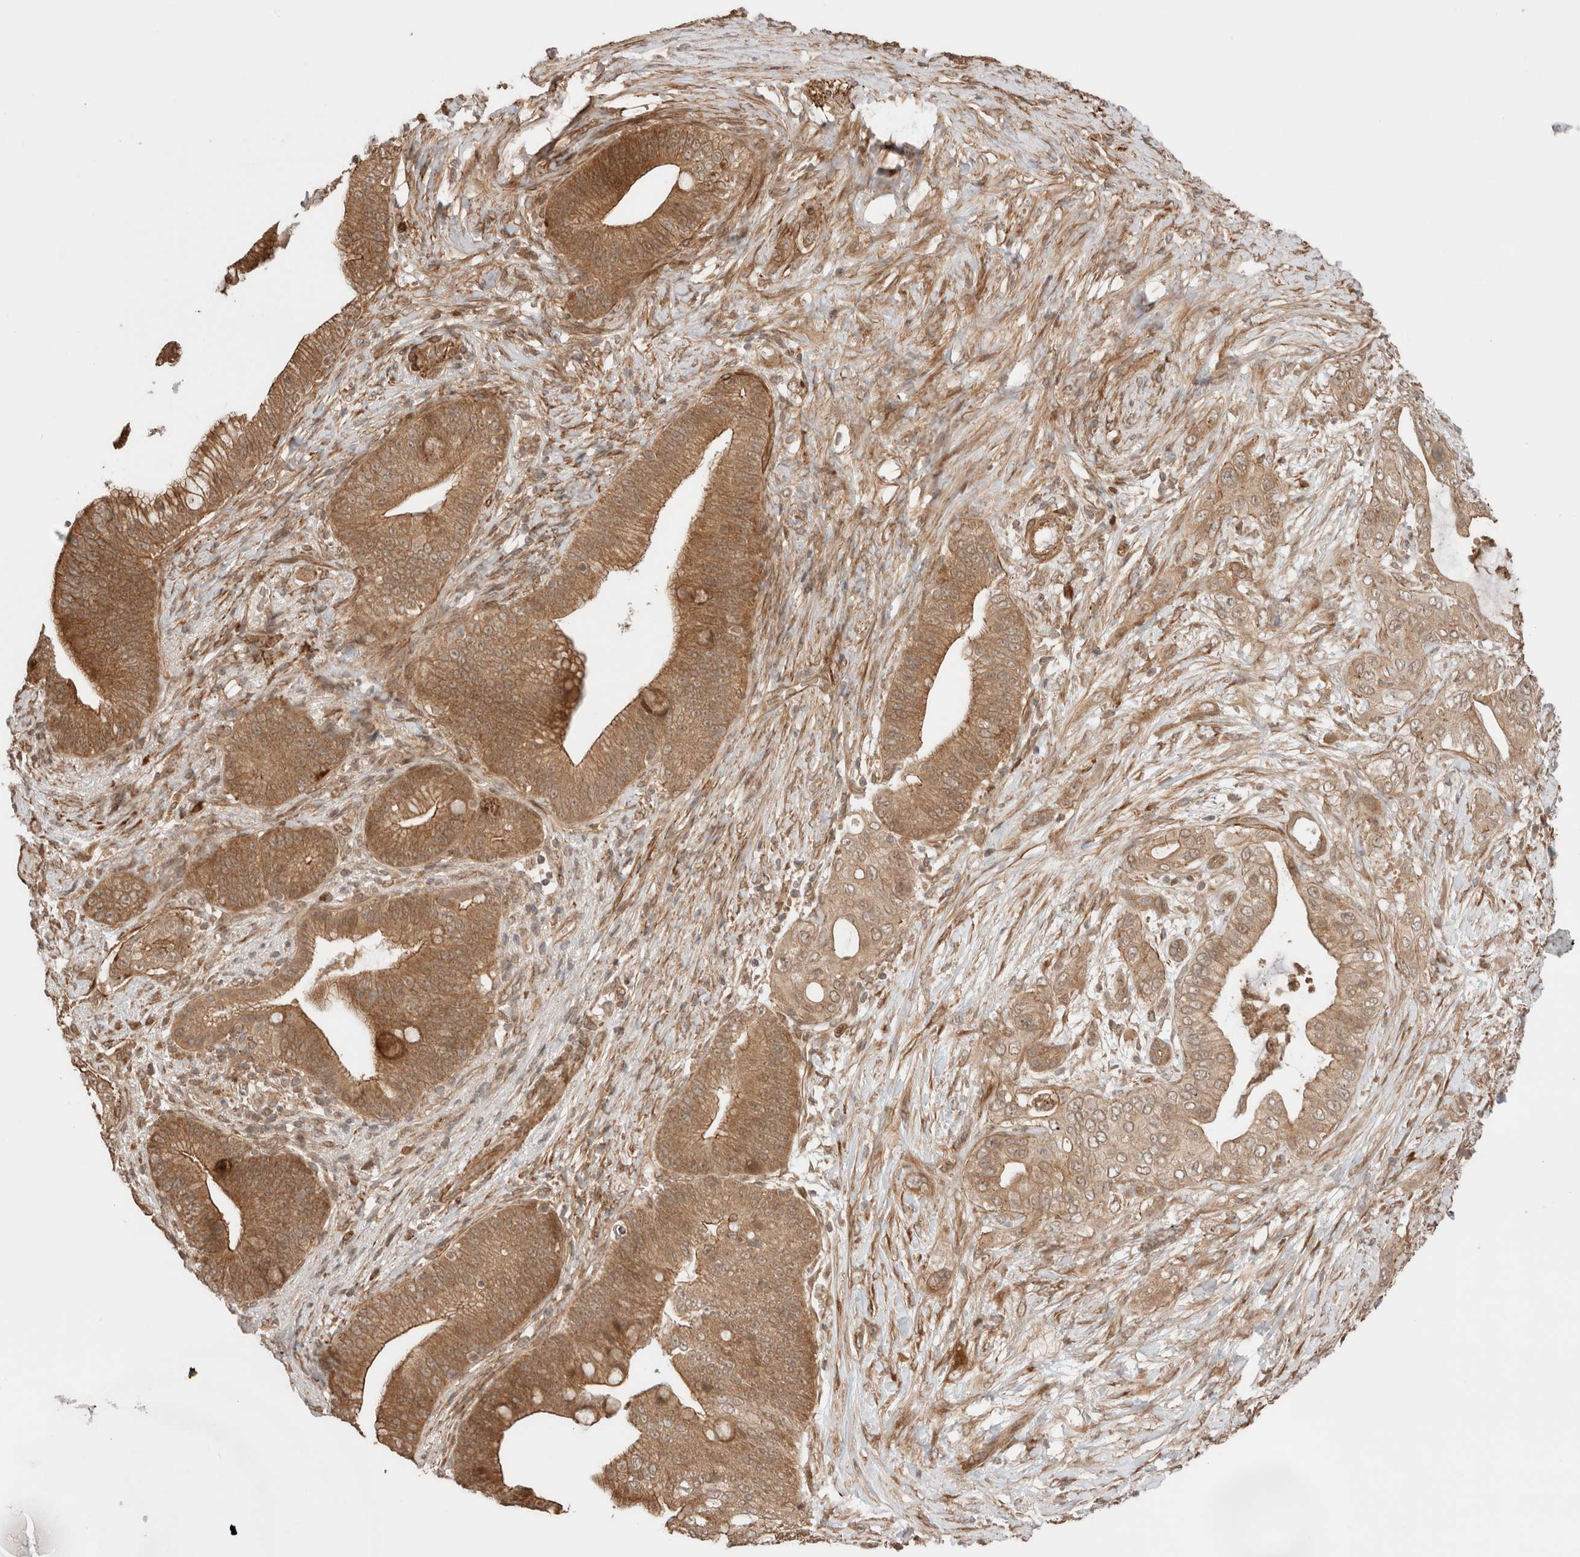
{"staining": {"intensity": "moderate", "quantity": ">75%", "location": "cytoplasmic/membranous"}, "tissue": "pancreatic cancer", "cell_type": "Tumor cells", "image_type": "cancer", "snomed": [{"axis": "morphology", "description": "Adenocarcinoma, NOS"}, {"axis": "topography", "description": "Pancreas"}], "caption": "An image of pancreatic cancer (adenocarcinoma) stained for a protein displays moderate cytoplasmic/membranous brown staining in tumor cells.", "gene": "ZNF649", "patient": {"sex": "male", "age": 53}}